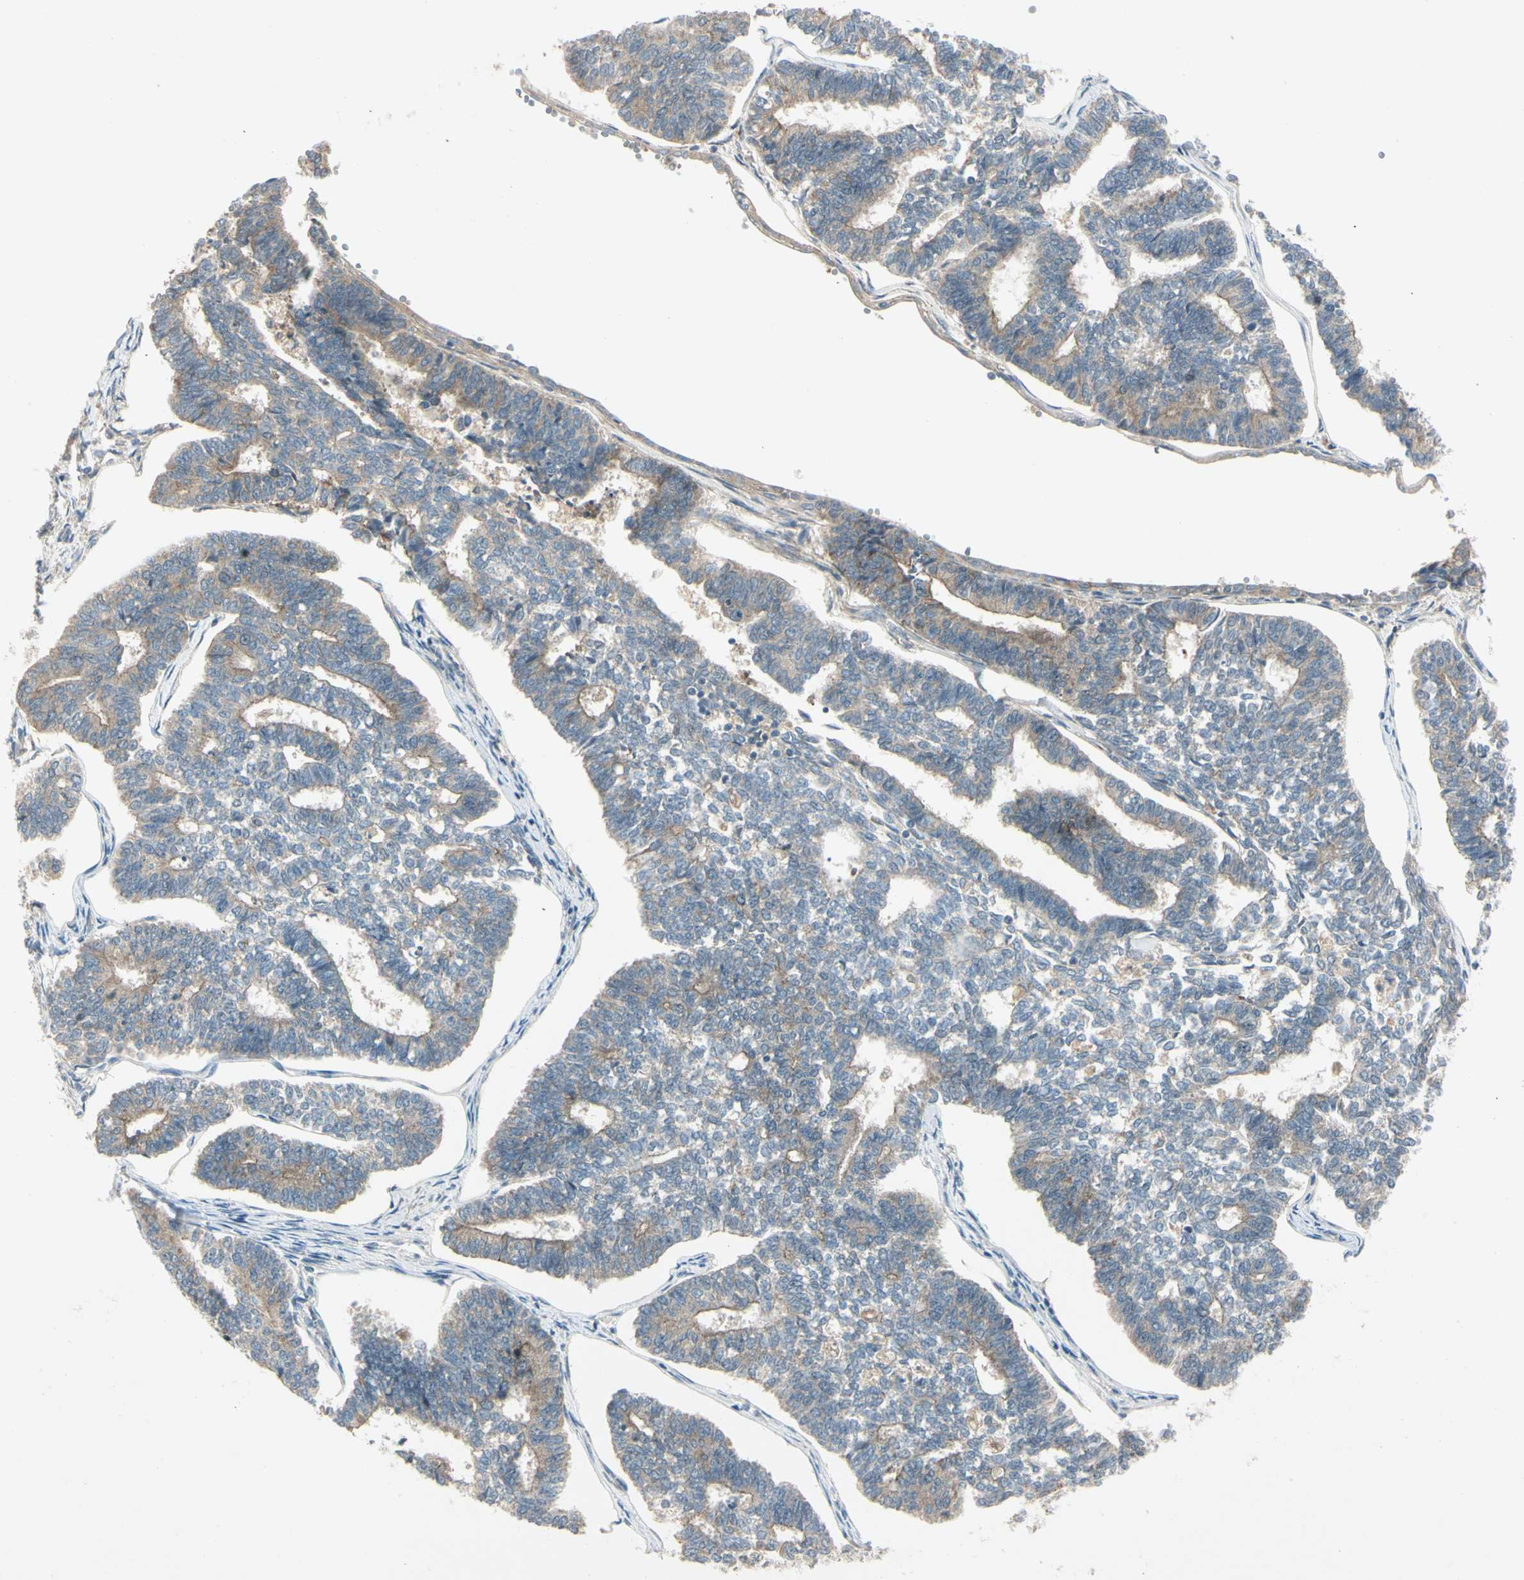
{"staining": {"intensity": "weak", "quantity": "25%-75%", "location": "cytoplasmic/membranous"}, "tissue": "endometrial cancer", "cell_type": "Tumor cells", "image_type": "cancer", "snomed": [{"axis": "morphology", "description": "Adenocarcinoma, NOS"}, {"axis": "topography", "description": "Endometrium"}], "caption": "Endometrial adenocarcinoma stained with immunohistochemistry (IHC) demonstrates weak cytoplasmic/membranous positivity in approximately 25%-75% of tumor cells.", "gene": "ICAM5", "patient": {"sex": "female", "age": 70}}